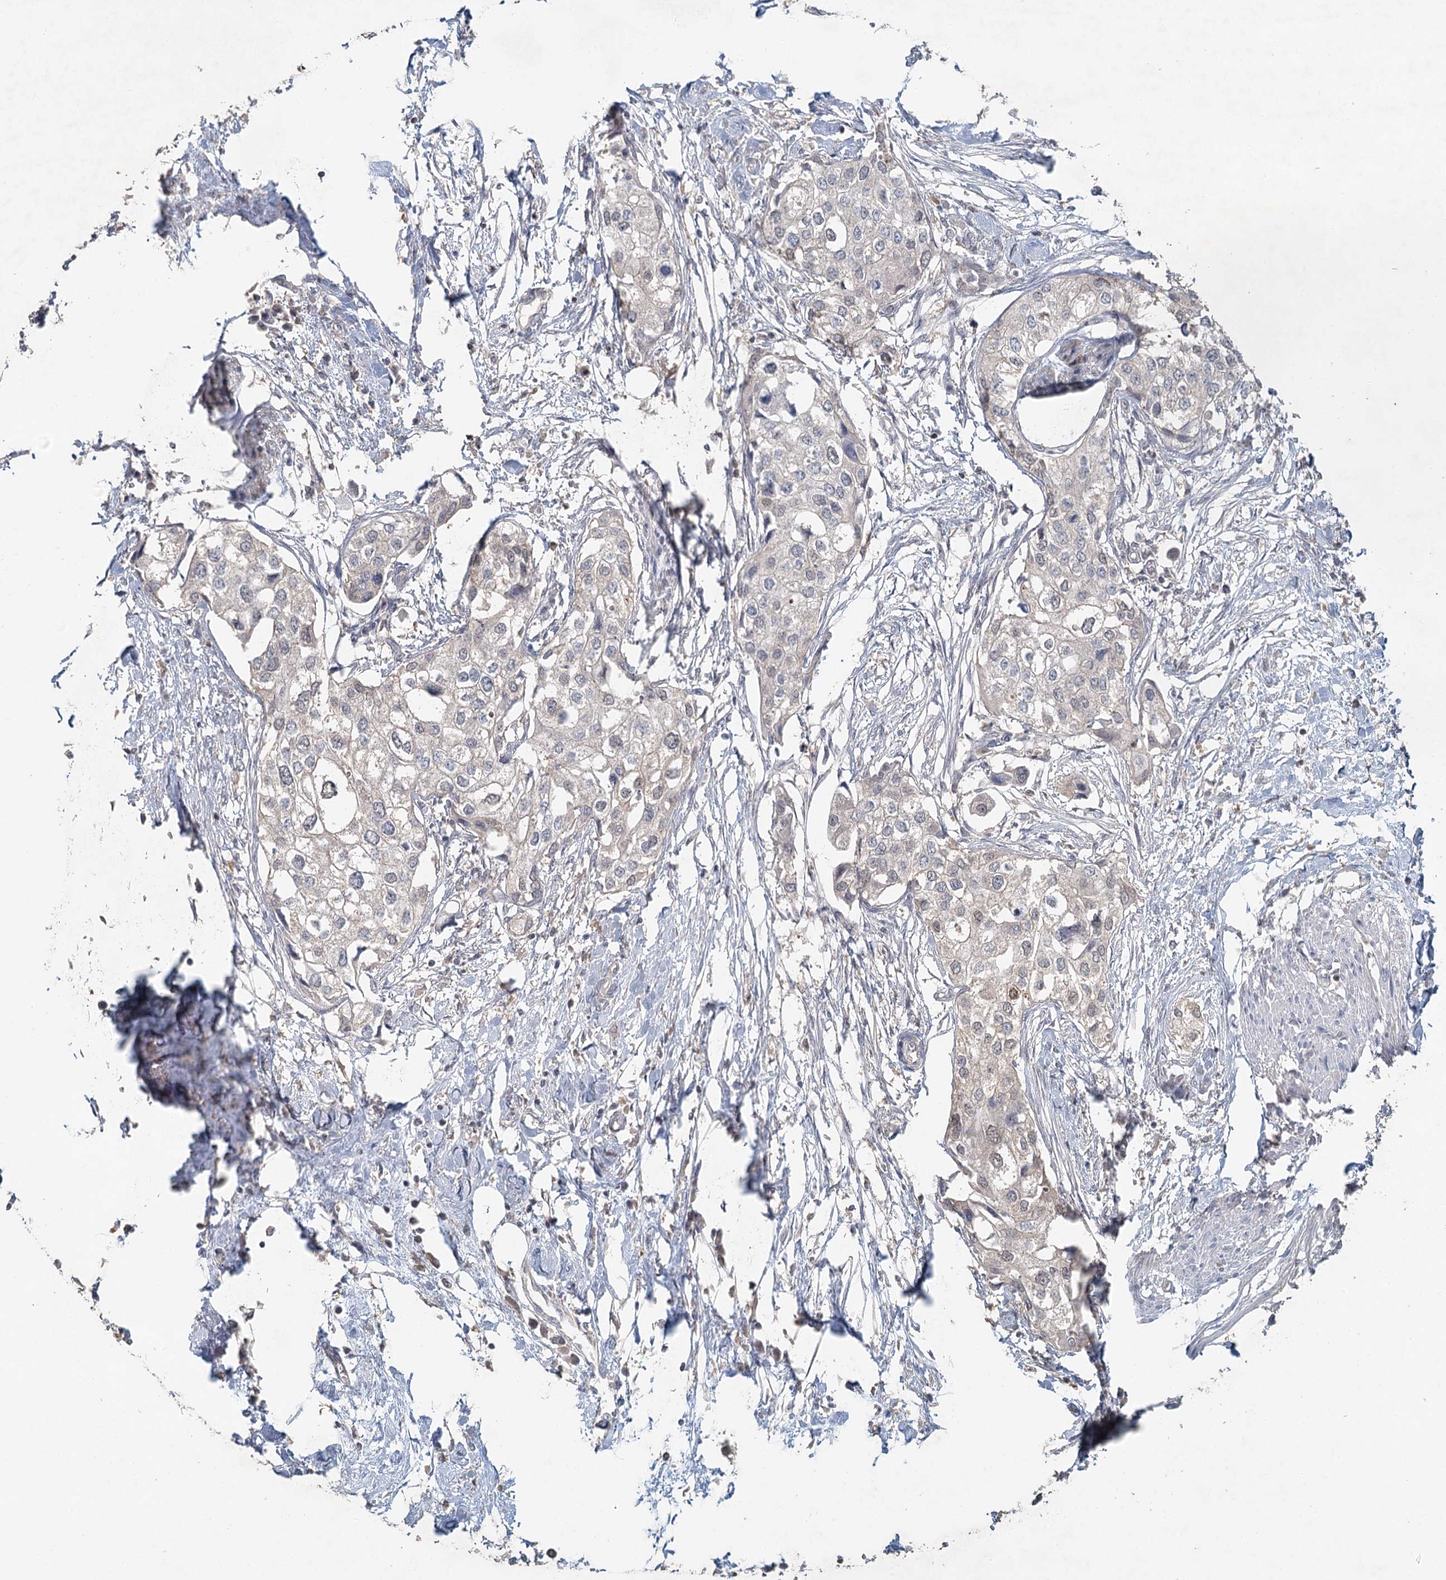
{"staining": {"intensity": "negative", "quantity": "none", "location": "none"}, "tissue": "urothelial cancer", "cell_type": "Tumor cells", "image_type": "cancer", "snomed": [{"axis": "morphology", "description": "Urothelial carcinoma, High grade"}, {"axis": "topography", "description": "Urinary bladder"}], "caption": "An image of human urothelial carcinoma (high-grade) is negative for staining in tumor cells. The staining is performed using DAB (3,3'-diaminobenzidine) brown chromogen with nuclei counter-stained in using hematoxylin.", "gene": "ADK", "patient": {"sex": "male", "age": 64}}